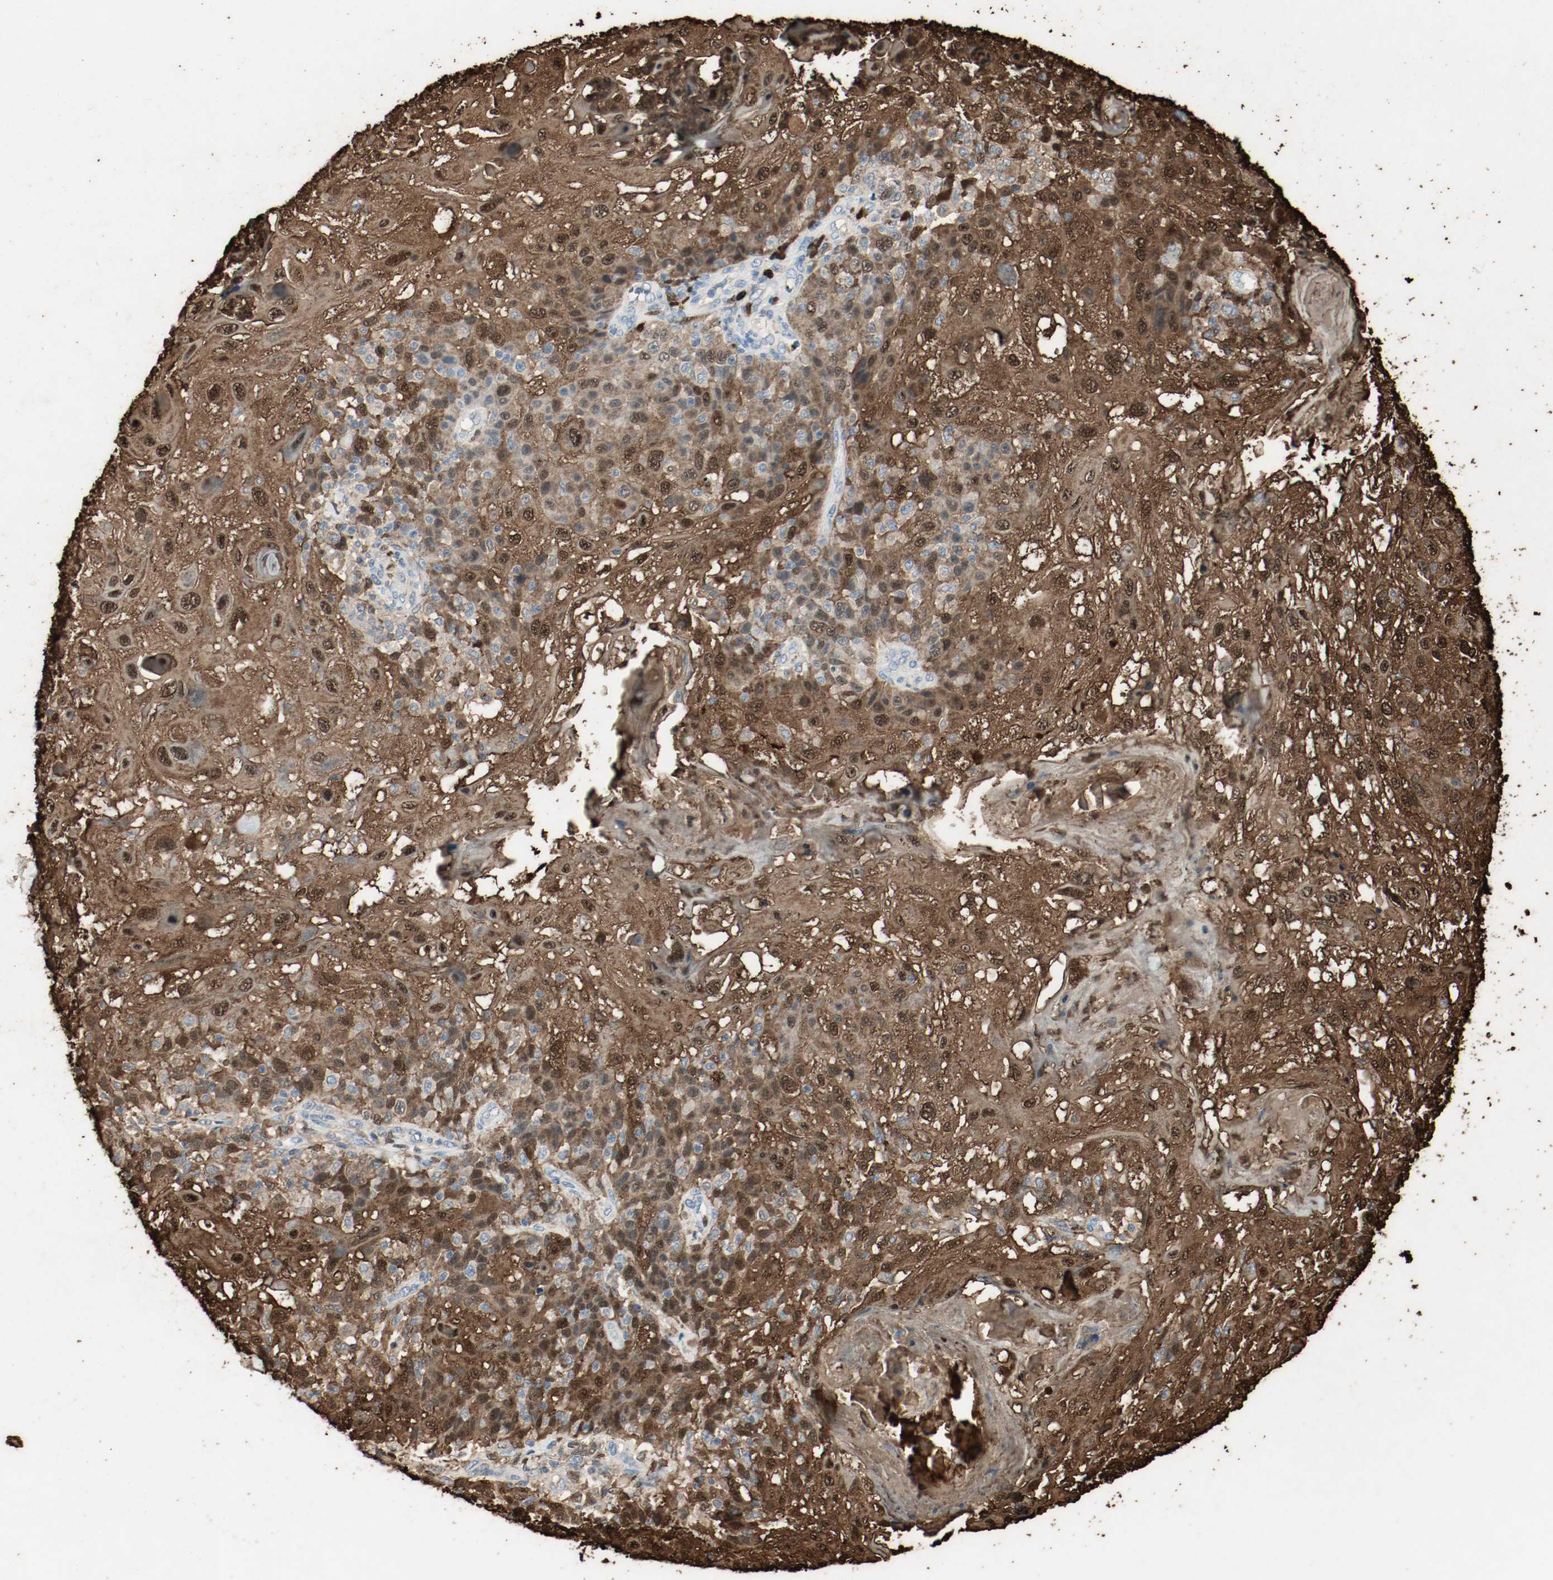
{"staining": {"intensity": "strong", "quantity": ">75%", "location": "cytoplasmic/membranous,nuclear"}, "tissue": "skin cancer", "cell_type": "Tumor cells", "image_type": "cancer", "snomed": [{"axis": "morphology", "description": "Normal tissue, NOS"}, {"axis": "morphology", "description": "Squamous cell carcinoma, NOS"}, {"axis": "topography", "description": "Skin"}], "caption": "Skin cancer (squamous cell carcinoma) was stained to show a protein in brown. There is high levels of strong cytoplasmic/membranous and nuclear staining in approximately >75% of tumor cells. Nuclei are stained in blue.", "gene": "S100A9", "patient": {"sex": "female", "age": 83}}